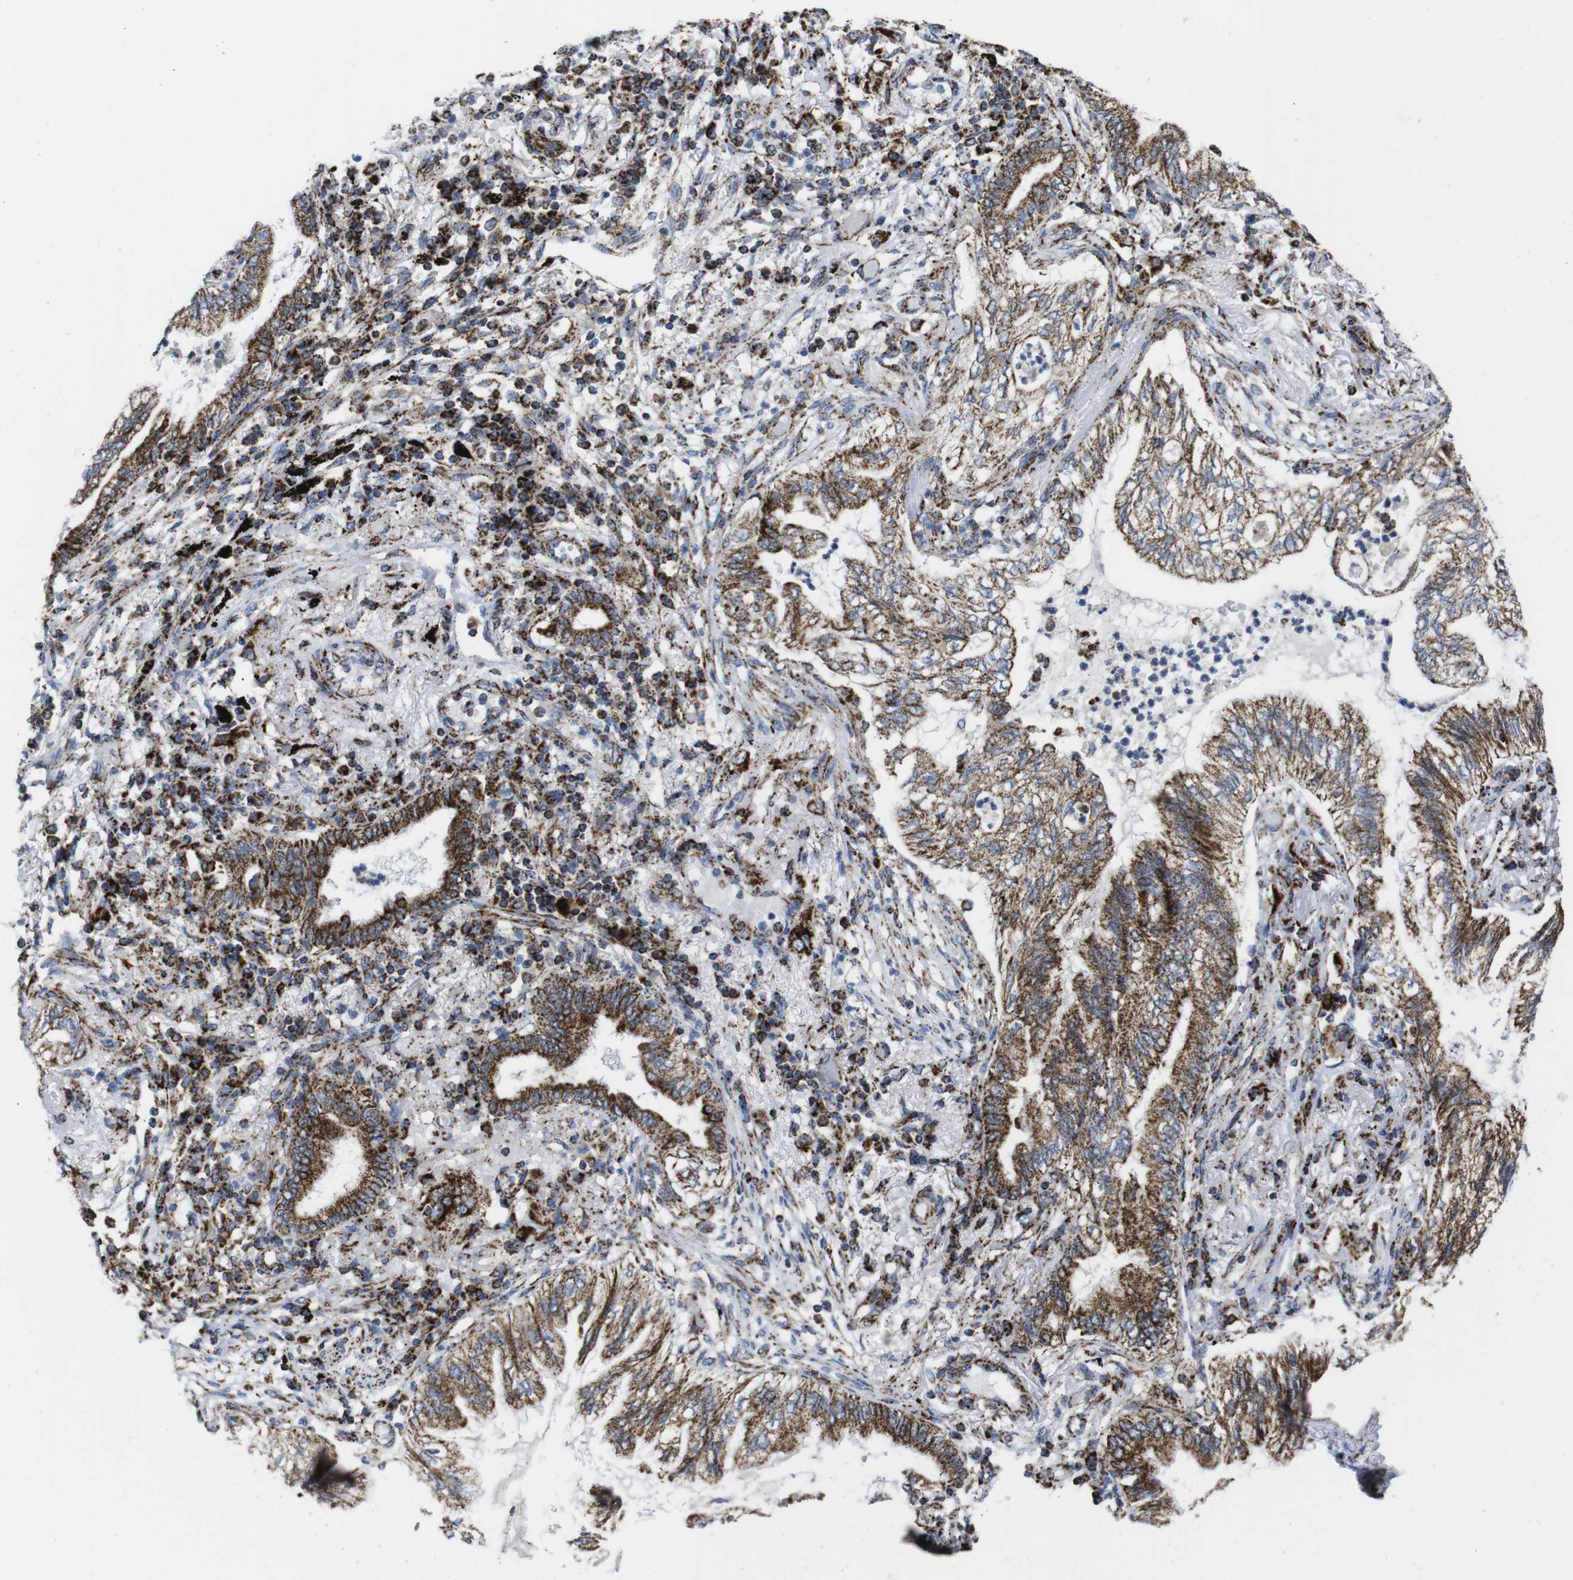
{"staining": {"intensity": "moderate", "quantity": ">75%", "location": "cytoplasmic/membranous"}, "tissue": "lung cancer", "cell_type": "Tumor cells", "image_type": "cancer", "snomed": [{"axis": "morphology", "description": "Normal tissue, NOS"}, {"axis": "morphology", "description": "Adenocarcinoma, NOS"}, {"axis": "topography", "description": "Bronchus"}, {"axis": "topography", "description": "Lung"}], "caption": "The histopathology image exhibits immunohistochemical staining of lung cancer. There is moderate cytoplasmic/membranous expression is seen in about >75% of tumor cells. The protein is stained brown, and the nuclei are stained in blue (DAB (3,3'-diaminobenzidine) IHC with brightfield microscopy, high magnification).", "gene": "TMEM192", "patient": {"sex": "female", "age": 70}}